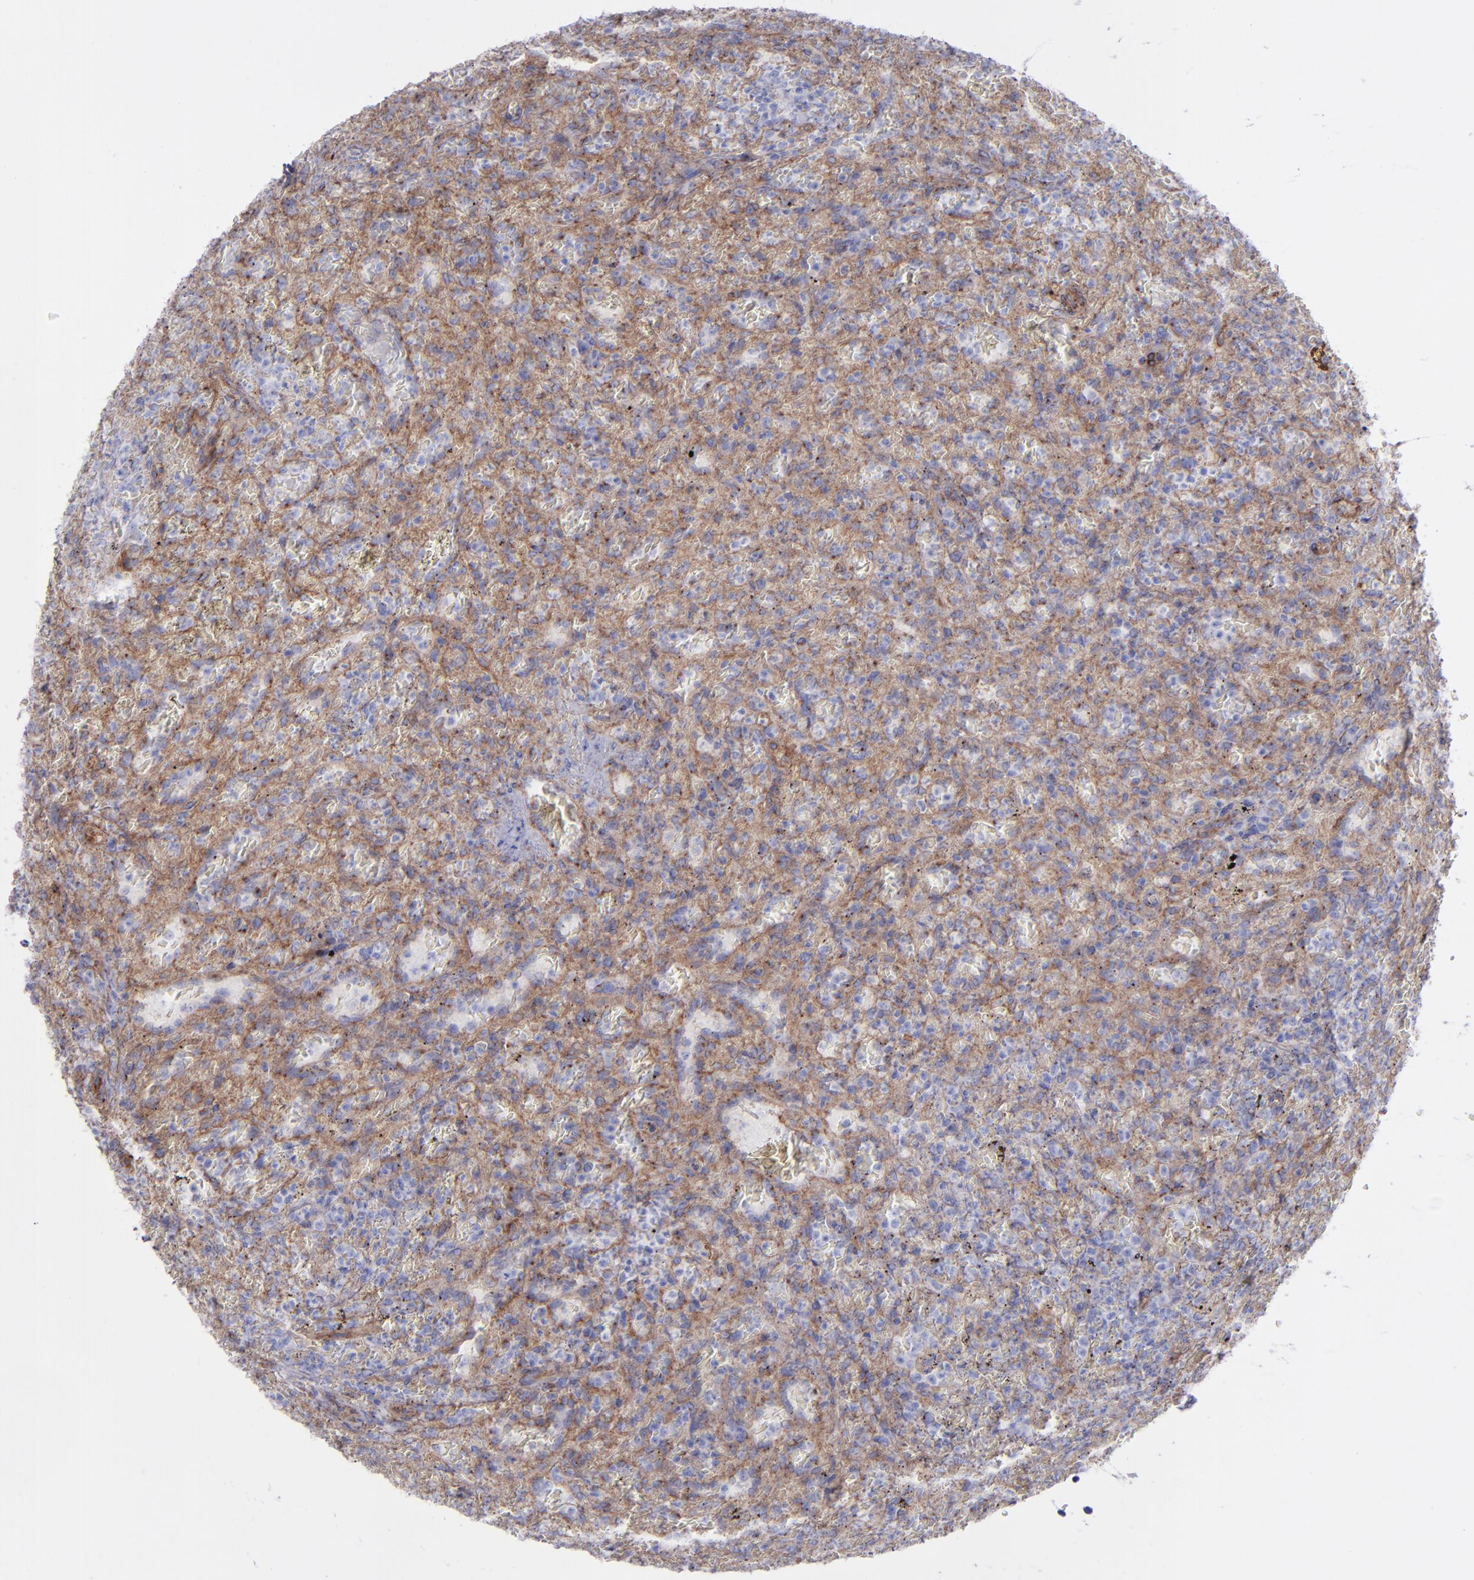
{"staining": {"intensity": "weak", "quantity": "25%-75%", "location": "cytoplasmic/membranous"}, "tissue": "lymphoma", "cell_type": "Tumor cells", "image_type": "cancer", "snomed": [{"axis": "morphology", "description": "Malignant lymphoma, non-Hodgkin's type, Low grade"}, {"axis": "topography", "description": "Spleen"}], "caption": "A micrograph of low-grade malignant lymphoma, non-Hodgkin's type stained for a protein displays weak cytoplasmic/membranous brown staining in tumor cells.", "gene": "ITGAV", "patient": {"sex": "female", "age": 64}}